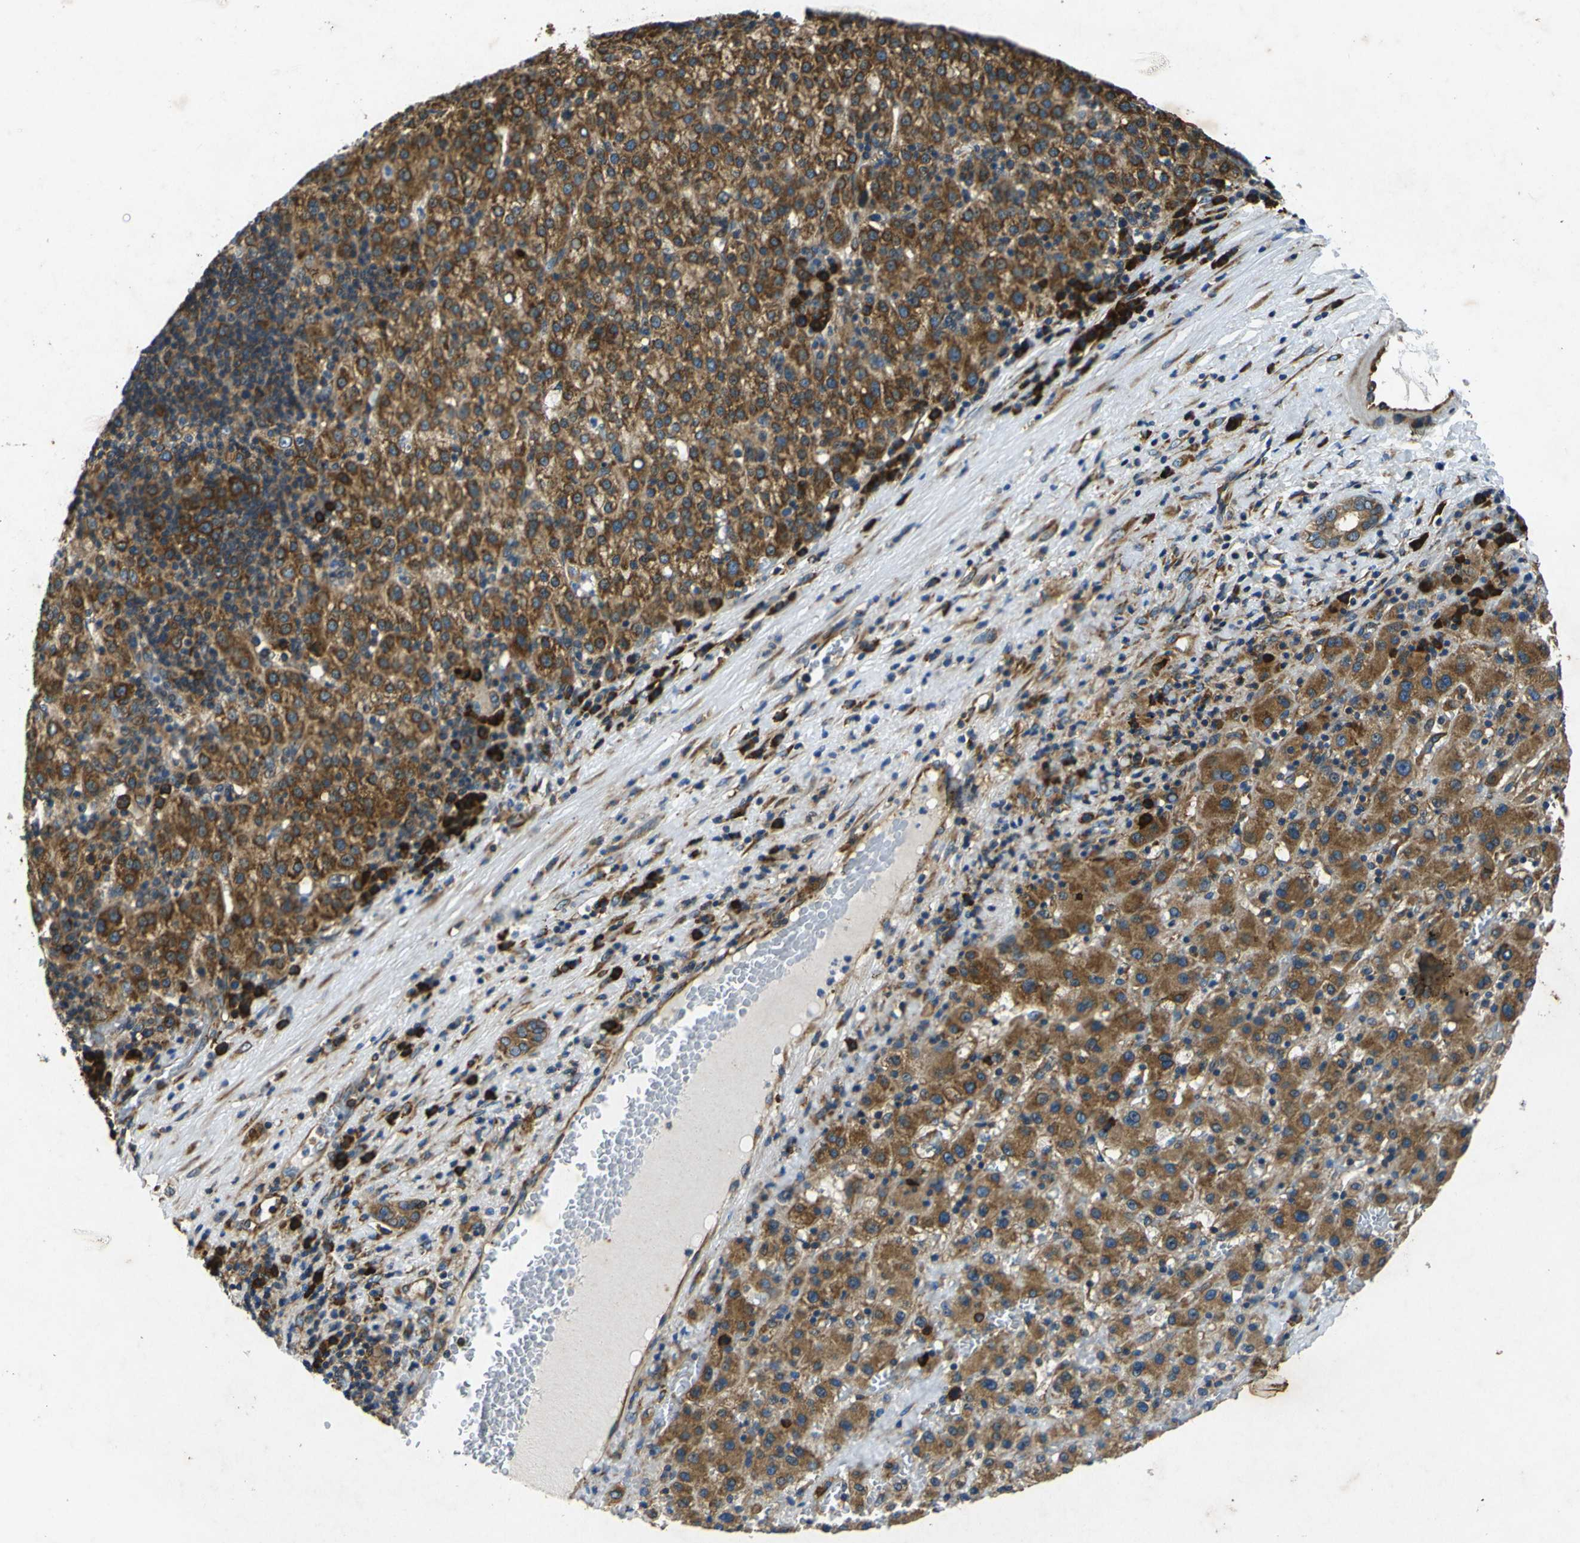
{"staining": {"intensity": "moderate", "quantity": ">75%", "location": "cytoplasmic/membranous"}, "tissue": "liver cancer", "cell_type": "Tumor cells", "image_type": "cancer", "snomed": [{"axis": "morphology", "description": "Carcinoma, Hepatocellular, NOS"}, {"axis": "topography", "description": "Liver"}], "caption": "Immunohistochemical staining of human liver hepatocellular carcinoma exhibits moderate cytoplasmic/membranous protein staining in about >75% of tumor cells. The staining is performed using DAB brown chromogen to label protein expression. The nuclei are counter-stained blue using hematoxylin.", "gene": "RPSA", "patient": {"sex": "female", "age": 58}}